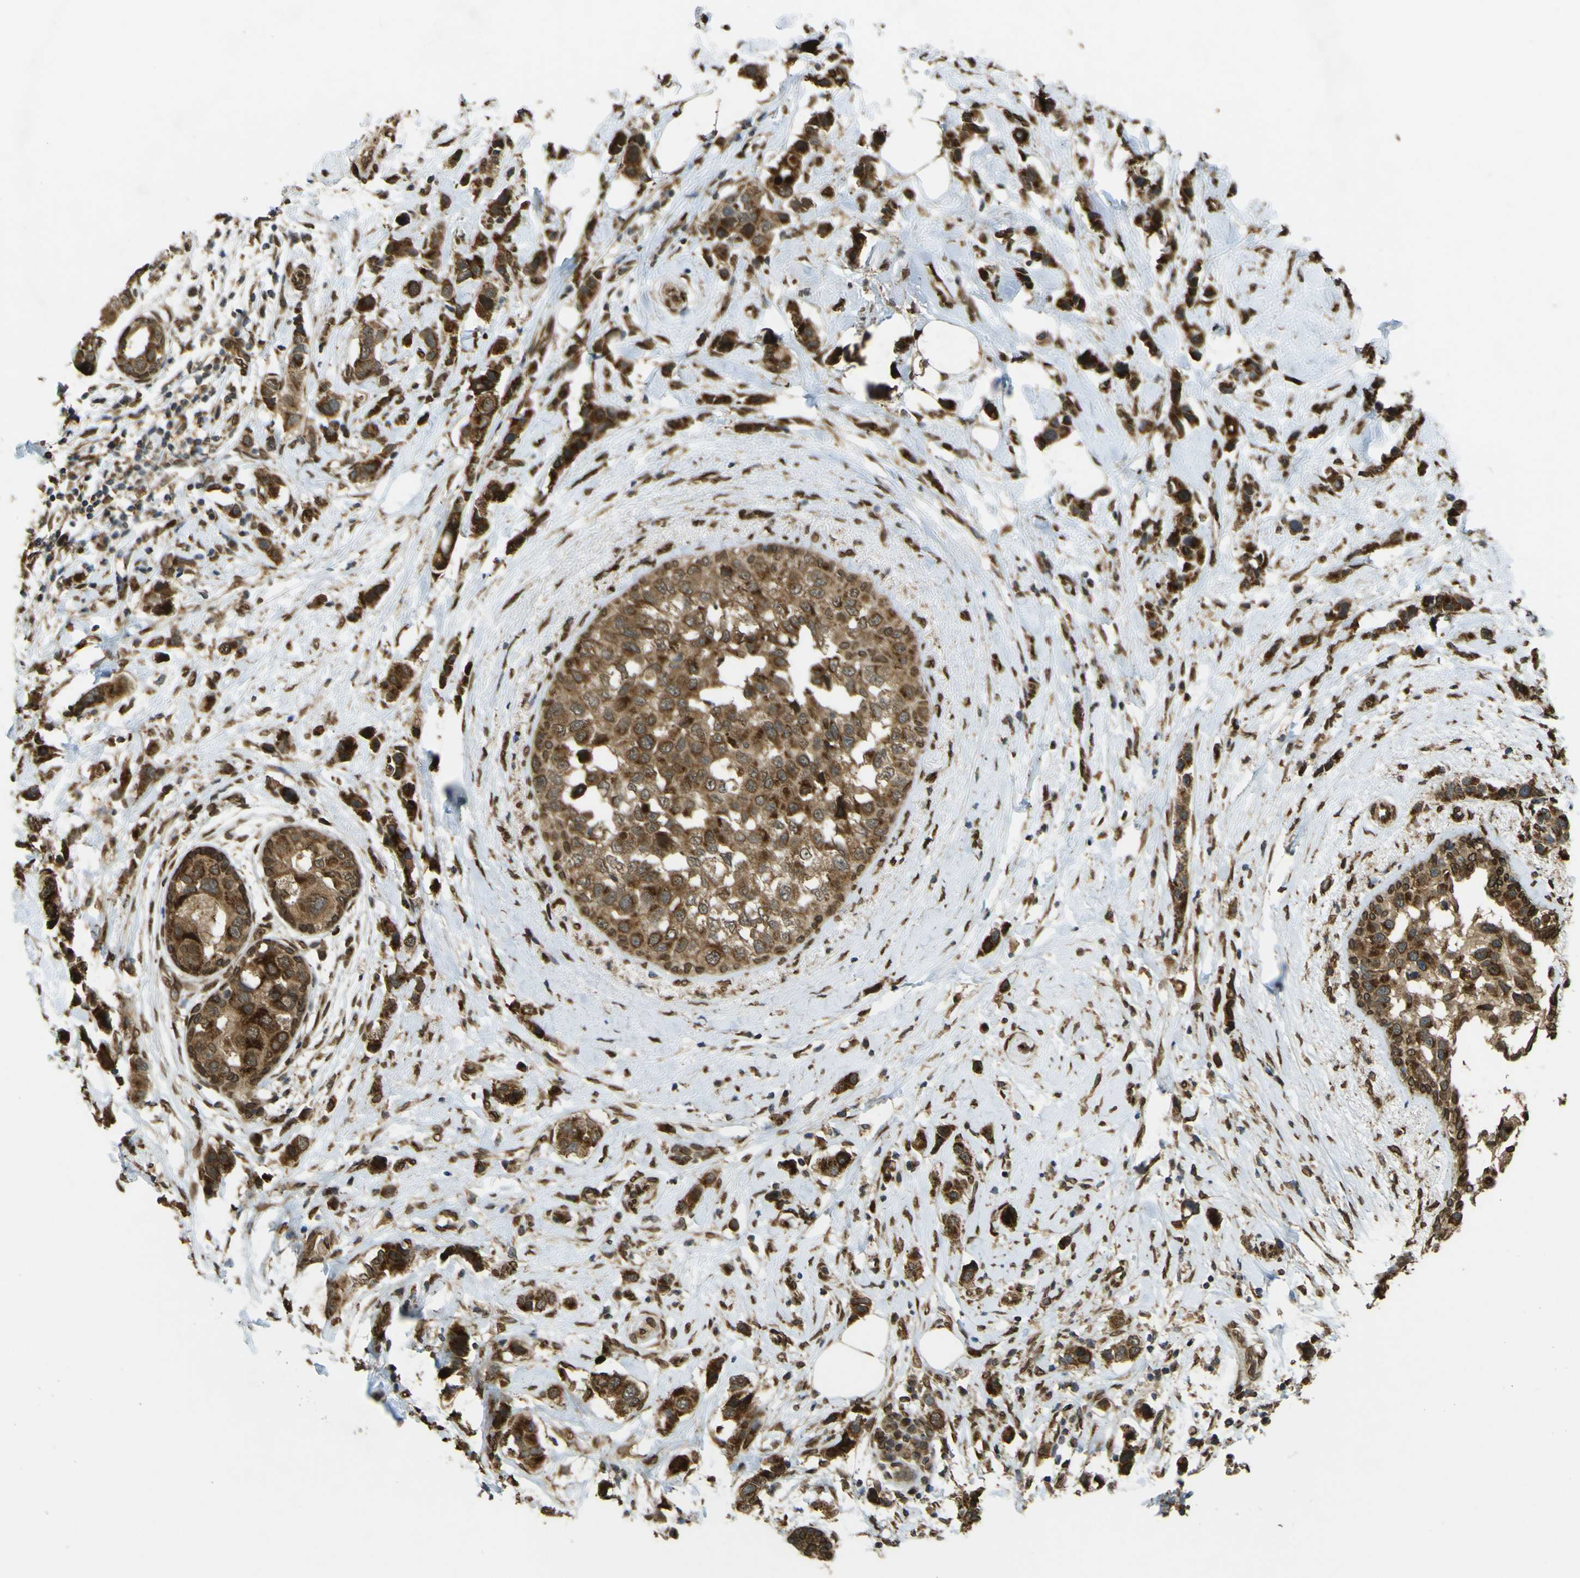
{"staining": {"intensity": "moderate", "quantity": ">75%", "location": "cytoplasmic/membranous"}, "tissue": "breast cancer", "cell_type": "Tumor cells", "image_type": "cancer", "snomed": [{"axis": "morphology", "description": "Normal tissue, NOS"}, {"axis": "morphology", "description": "Duct carcinoma"}, {"axis": "topography", "description": "Breast"}], "caption": "Immunohistochemistry (IHC) histopathology image of neoplastic tissue: human breast cancer (intraductal carcinoma) stained using immunohistochemistry shows medium levels of moderate protein expression localized specifically in the cytoplasmic/membranous of tumor cells, appearing as a cytoplasmic/membranous brown color.", "gene": "GALNT1", "patient": {"sex": "female", "age": 50}}